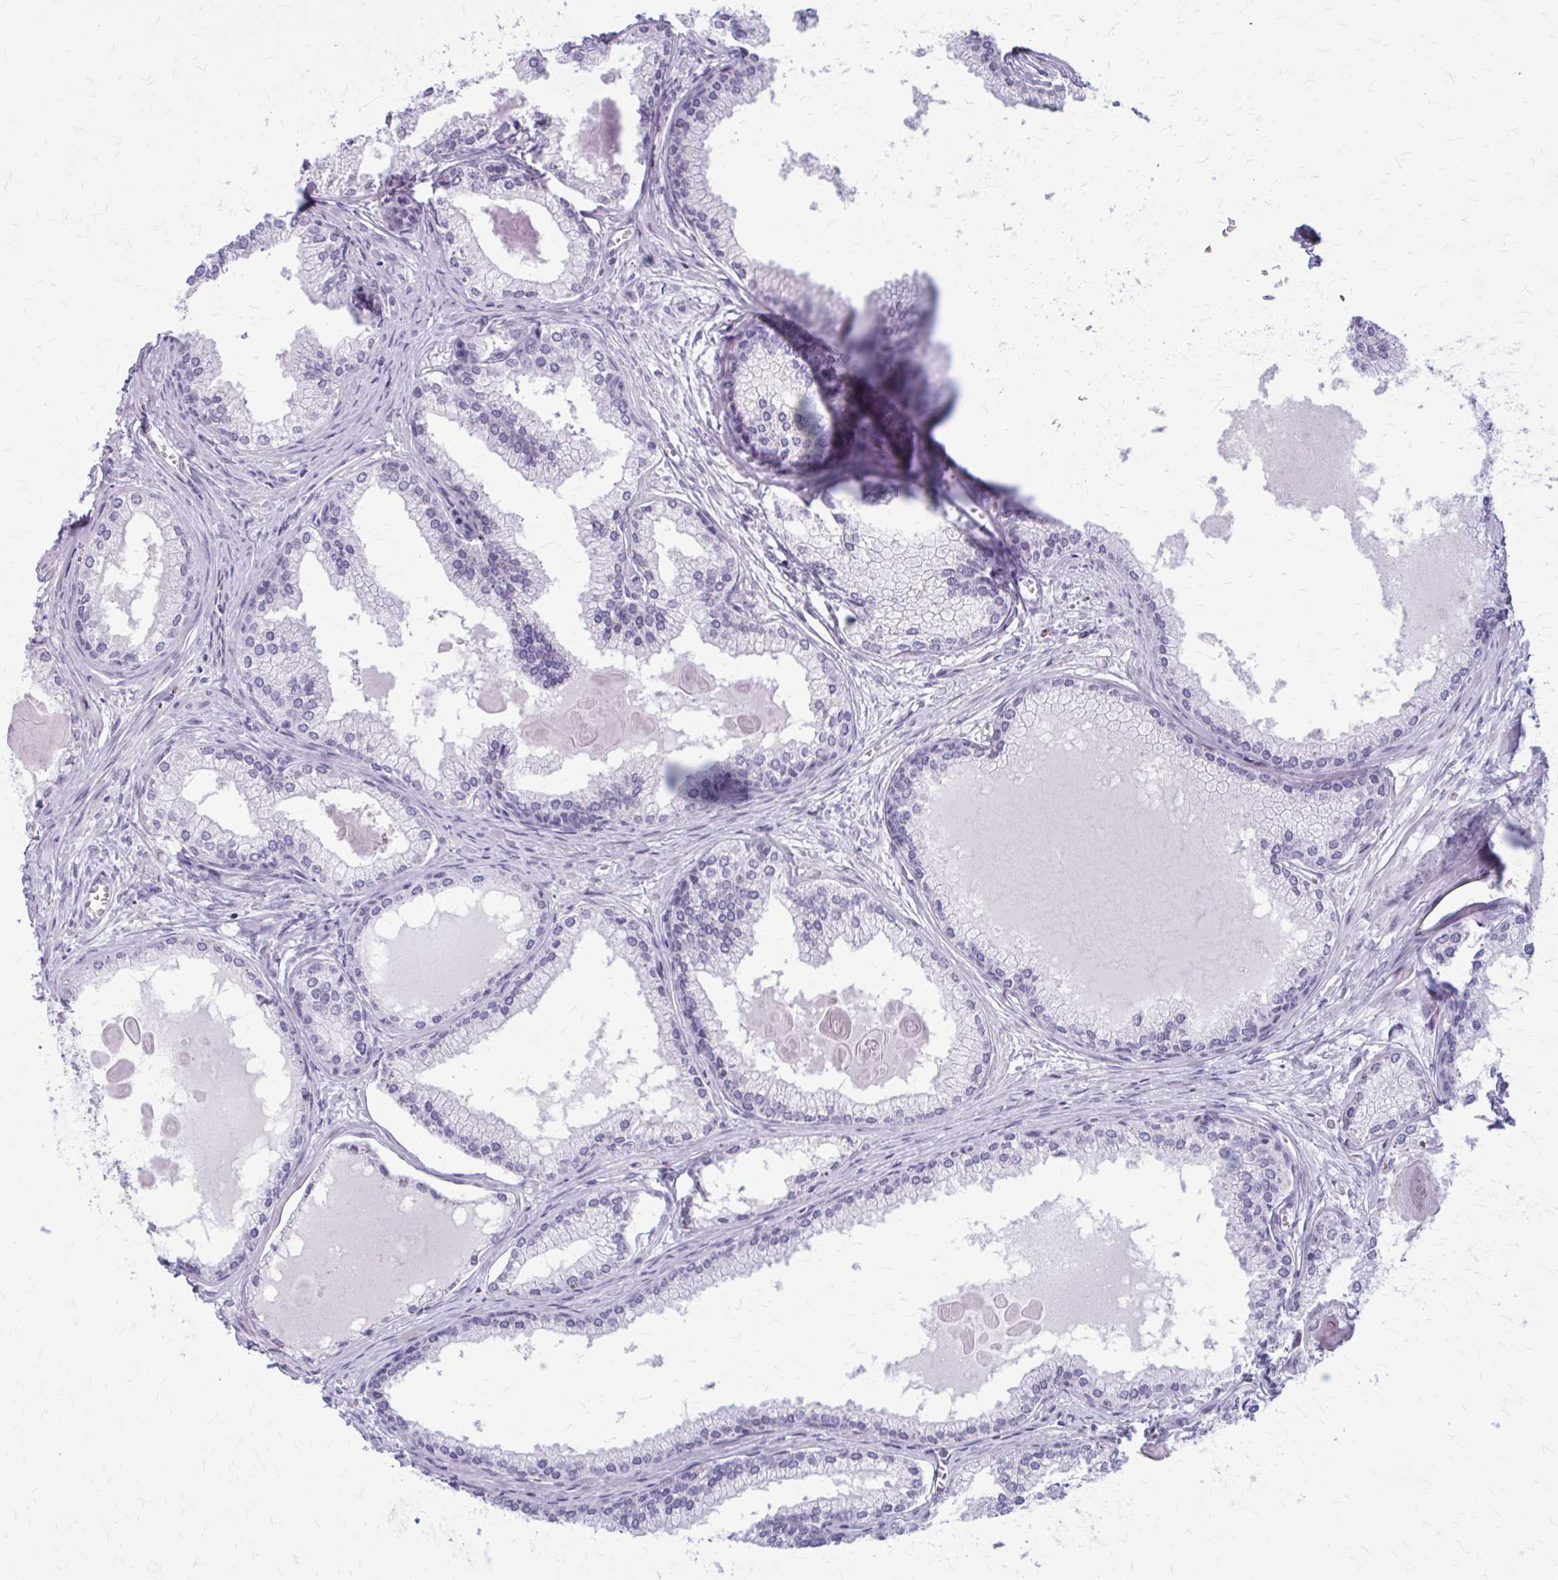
{"staining": {"intensity": "negative", "quantity": "none", "location": "none"}, "tissue": "prostate cancer", "cell_type": "Tumor cells", "image_type": "cancer", "snomed": [{"axis": "morphology", "description": "Adenocarcinoma, High grade"}, {"axis": "topography", "description": "Prostate"}], "caption": "Immunohistochemistry micrograph of prostate cancer stained for a protein (brown), which reveals no staining in tumor cells.", "gene": "CASQ2", "patient": {"sex": "male", "age": 68}}